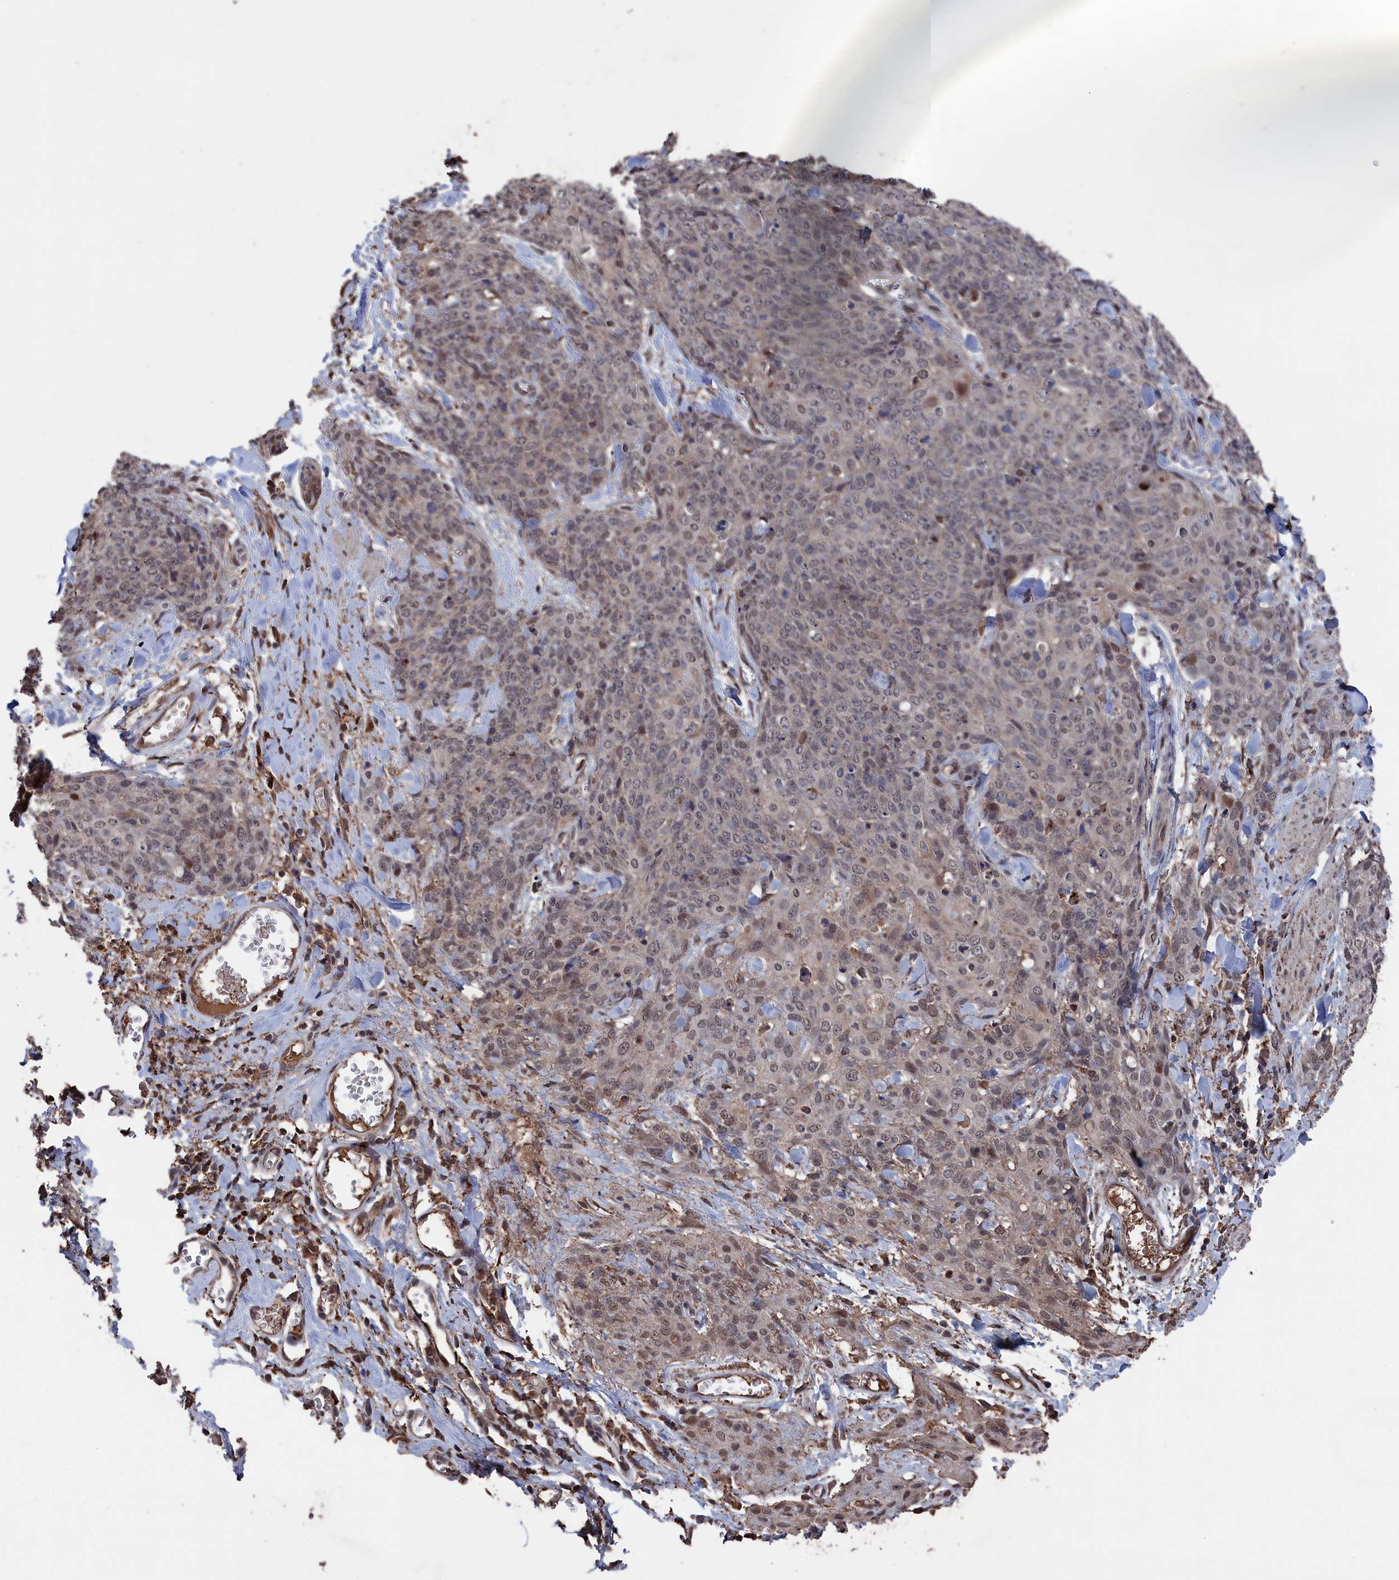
{"staining": {"intensity": "weak", "quantity": ">75%", "location": "nuclear"}, "tissue": "skin cancer", "cell_type": "Tumor cells", "image_type": "cancer", "snomed": [{"axis": "morphology", "description": "Squamous cell carcinoma, NOS"}, {"axis": "topography", "description": "Skin"}, {"axis": "topography", "description": "Vulva"}], "caption": "Immunohistochemistry (IHC) of skin cancer (squamous cell carcinoma) shows low levels of weak nuclear positivity in about >75% of tumor cells.", "gene": "CEACAM21", "patient": {"sex": "female", "age": 85}}